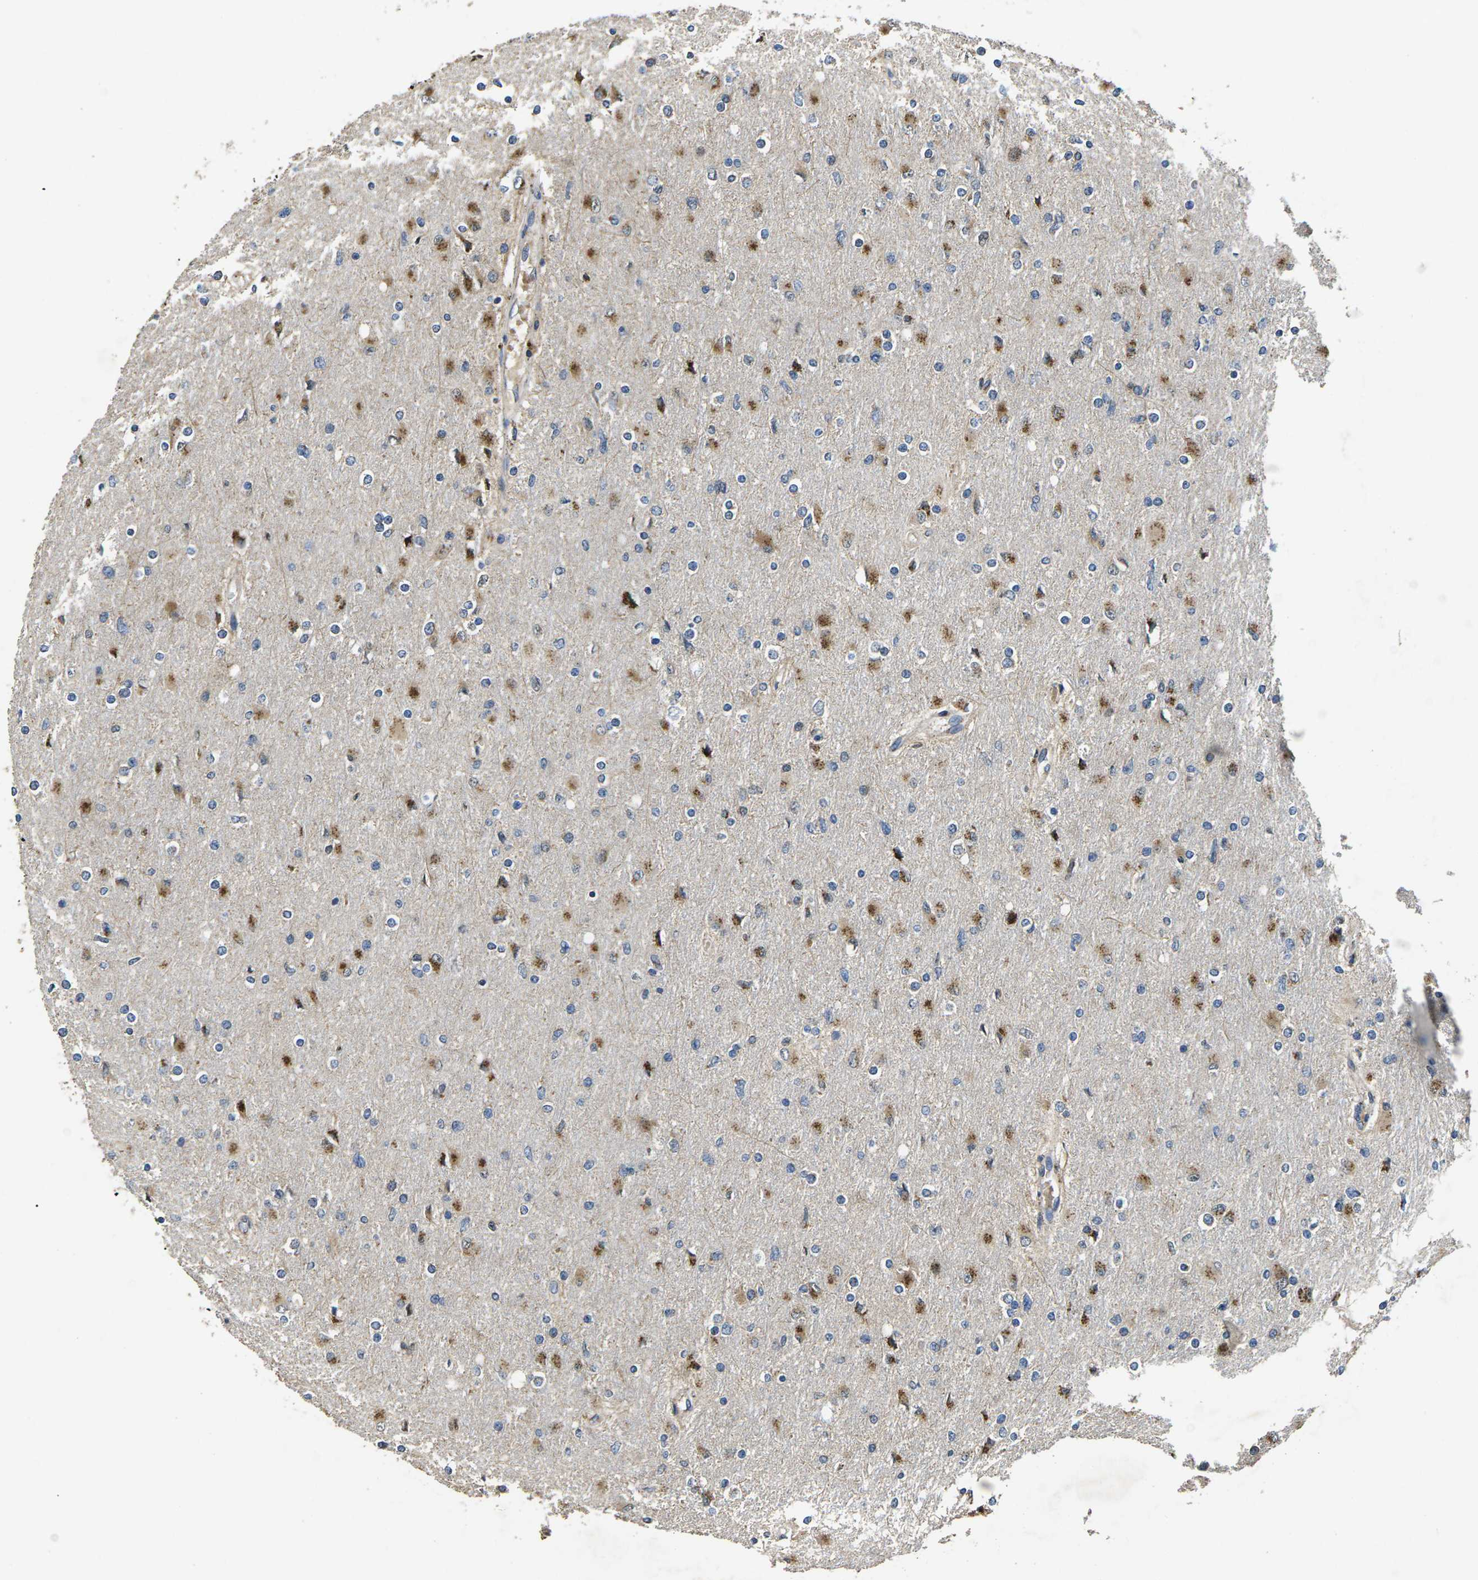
{"staining": {"intensity": "moderate", "quantity": "25%-75%", "location": "cytoplasmic/membranous"}, "tissue": "glioma", "cell_type": "Tumor cells", "image_type": "cancer", "snomed": [{"axis": "morphology", "description": "Glioma, malignant, High grade"}, {"axis": "topography", "description": "Cerebral cortex"}], "caption": "The photomicrograph displays staining of malignant glioma (high-grade), revealing moderate cytoplasmic/membranous protein expression (brown color) within tumor cells. The protein is shown in brown color, while the nuclei are stained blue.", "gene": "B4GAT1", "patient": {"sex": "female", "age": 36}}